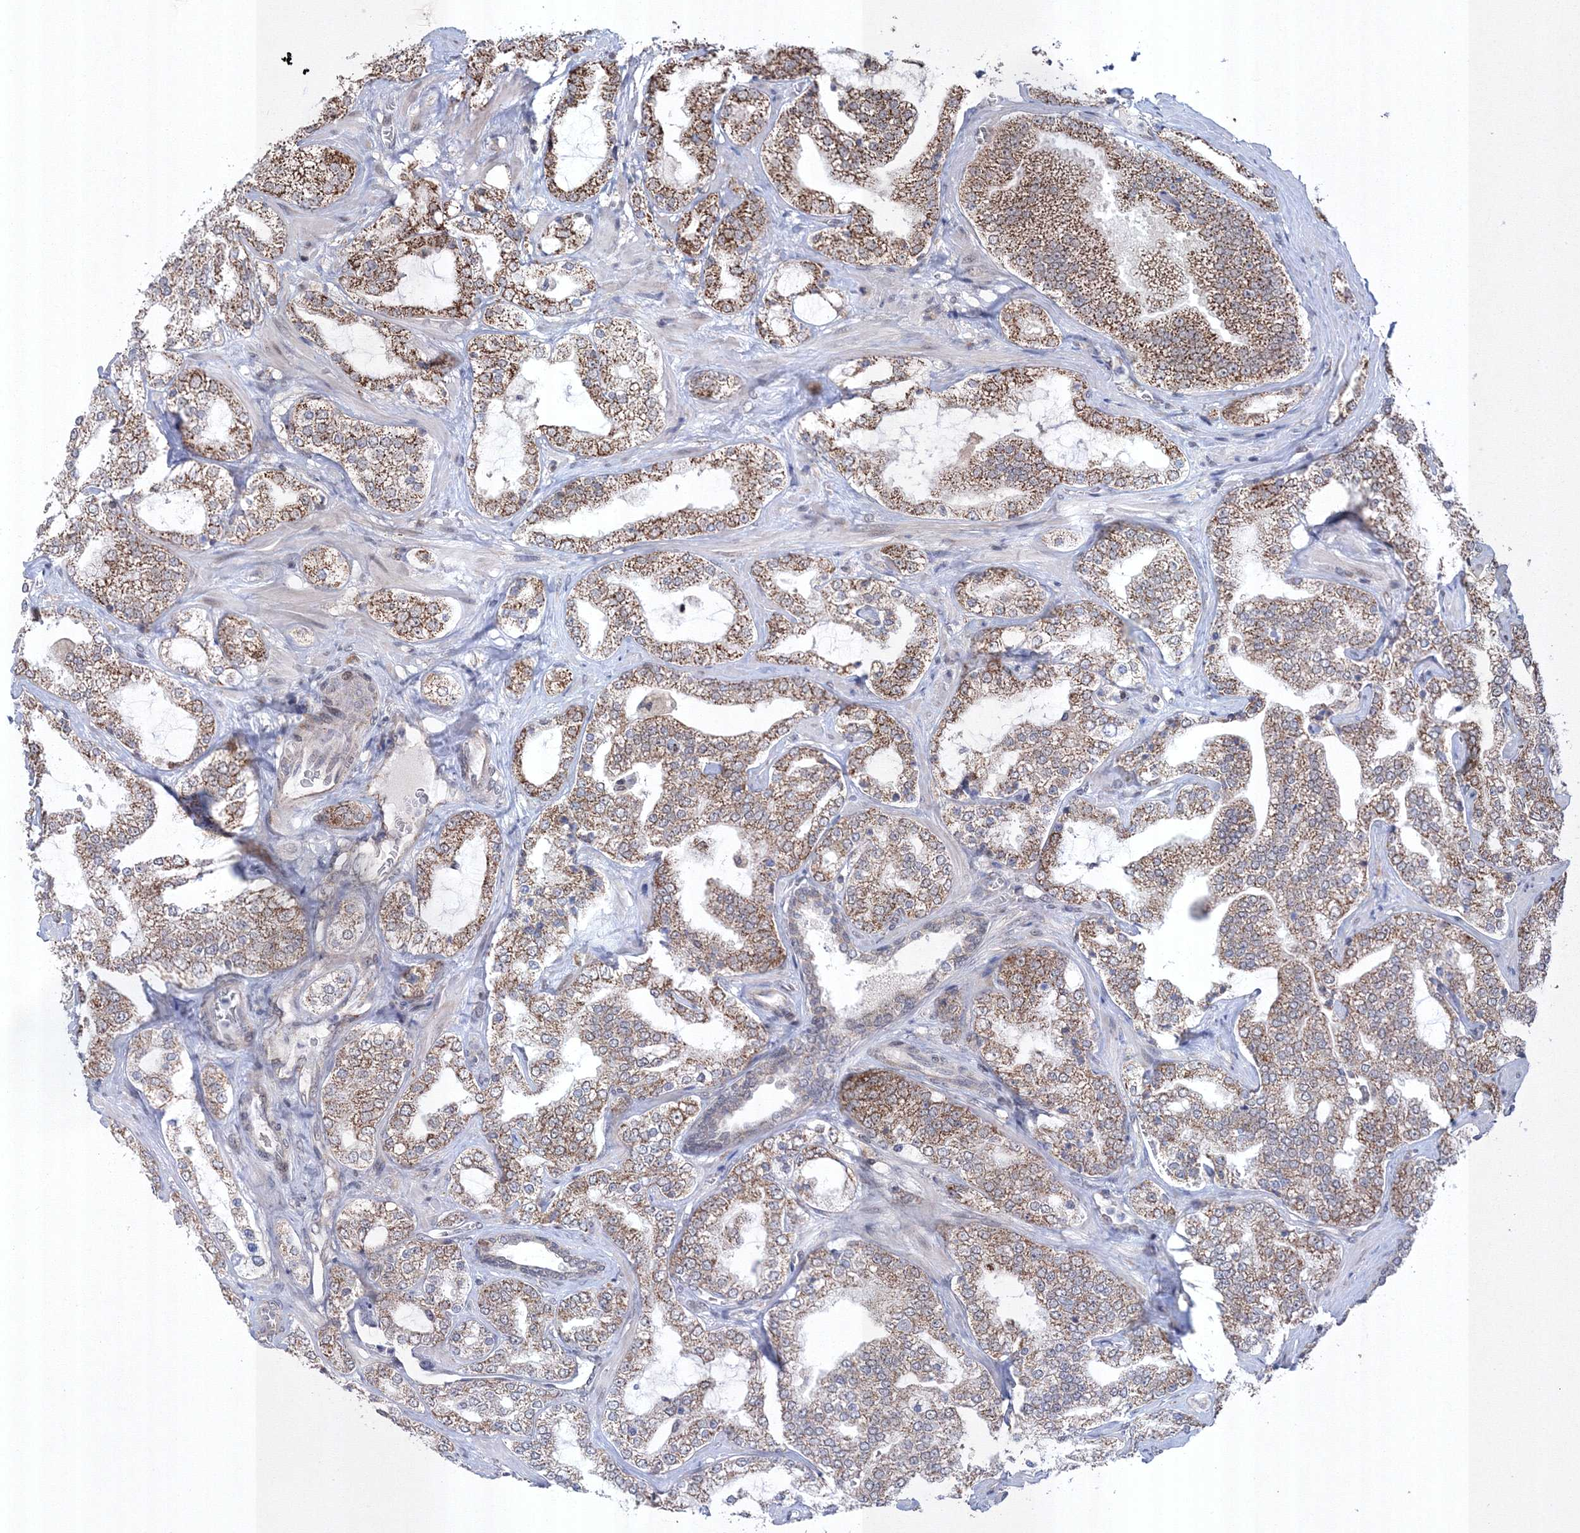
{"staining": {"intensity": "moderate", "quantity": ">75%", "location": "cytoplasmic/membranous"}, "tissue": "prostate cancer", "cell_type": "Tumor cells", "image_type": "cancer", "snomed": [{"axis": "morphology", "description": "Adenocarcinoma, High grade"}, {"axis": "topography", "description": "Prostate"}], "caption": "Immunohistochemistry (IHC) histopathology image of prostate cancer (high-grade adenocarcinoma) stained for a protein (brown), which displays medium levels of moderate cytoplasmic/membranous positivity in approximately >75% of tumor cells.", "gene": "GRSF1", "patient": {"sex": "male", "age": 64}}